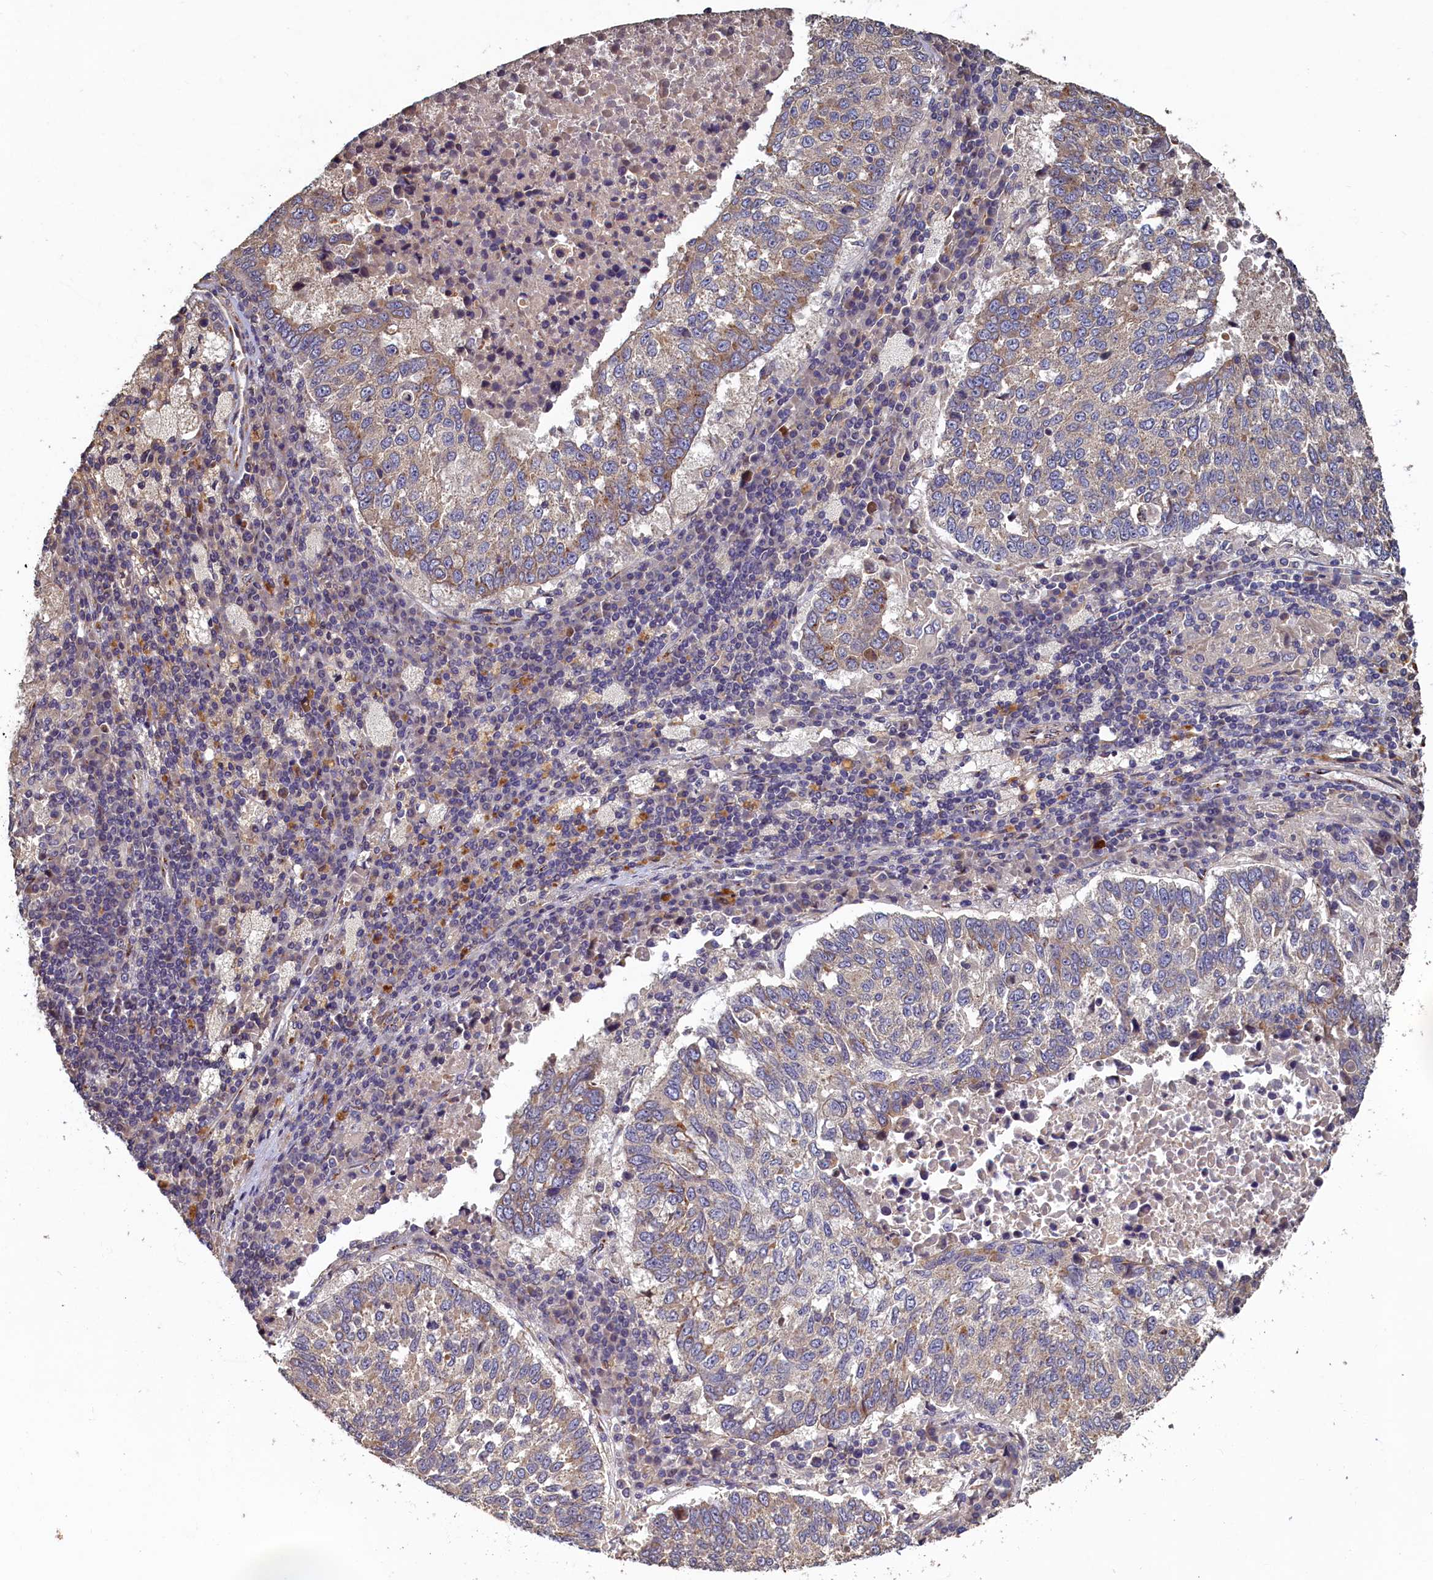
{"staining": {"intensity": "moderate", "quantity": "<25%", "location": "cytoplasmic/membranous"}, "tissue": "lung cancer", "cell_type": "Tumor cells", "image_type": "cancer", "snomed": [{"axis": "morphology", "description": "Squamous cell carcinoma, NOS"}, {"axis": "topography", "description": "Lung"}], "caption": "Protein staining displays moderate cytoplasmic/membranous positivity in about <25% of tumor cells in lung cancer (squamous cell carcinoma).", "gene": "TMEM181", "patient": {"sex": "male", "age": 73}}